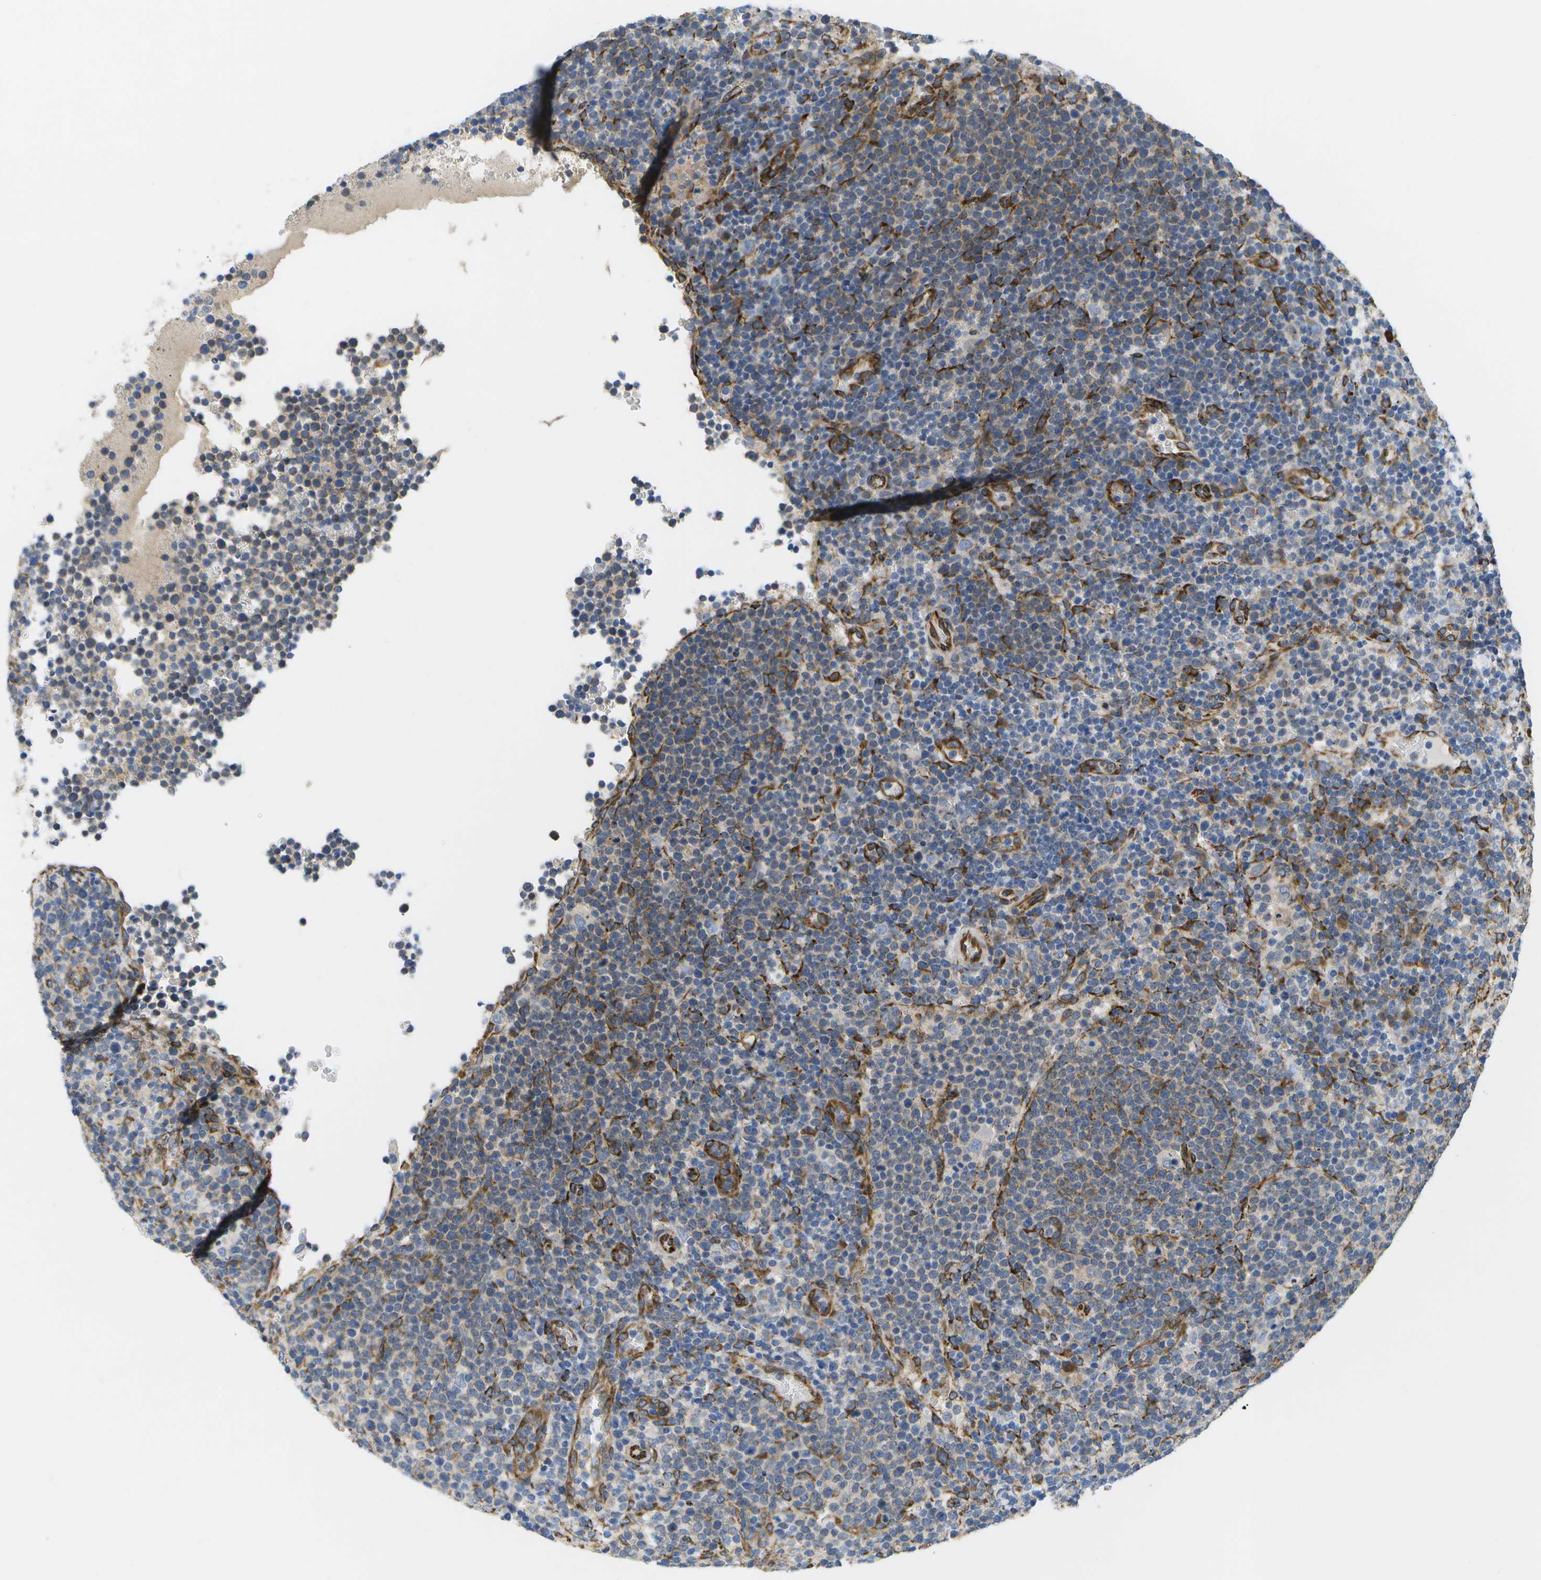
{"staining": {"intensity": "moderate", "quantity": "25%-75%", "location": "cytoplasmic/membranous"}, "tissue": "lymphoma", "cell_type": "Tumor cells", "image_type": "cancer", "snomed": [{"axis": "morphology", "description": "Malignant lymphoma, non-Hodgkin's type, High grade"}, {"axis": "topography", "description": "Lymph node"}], "caption": "Protein staining displays moderate cytoplasmic/membranous staining in approximately 25%-75% of tumor cells in lymphoma.", "gene": "ZDHHC17", "patient": {"sex": "male", "age": 61}}